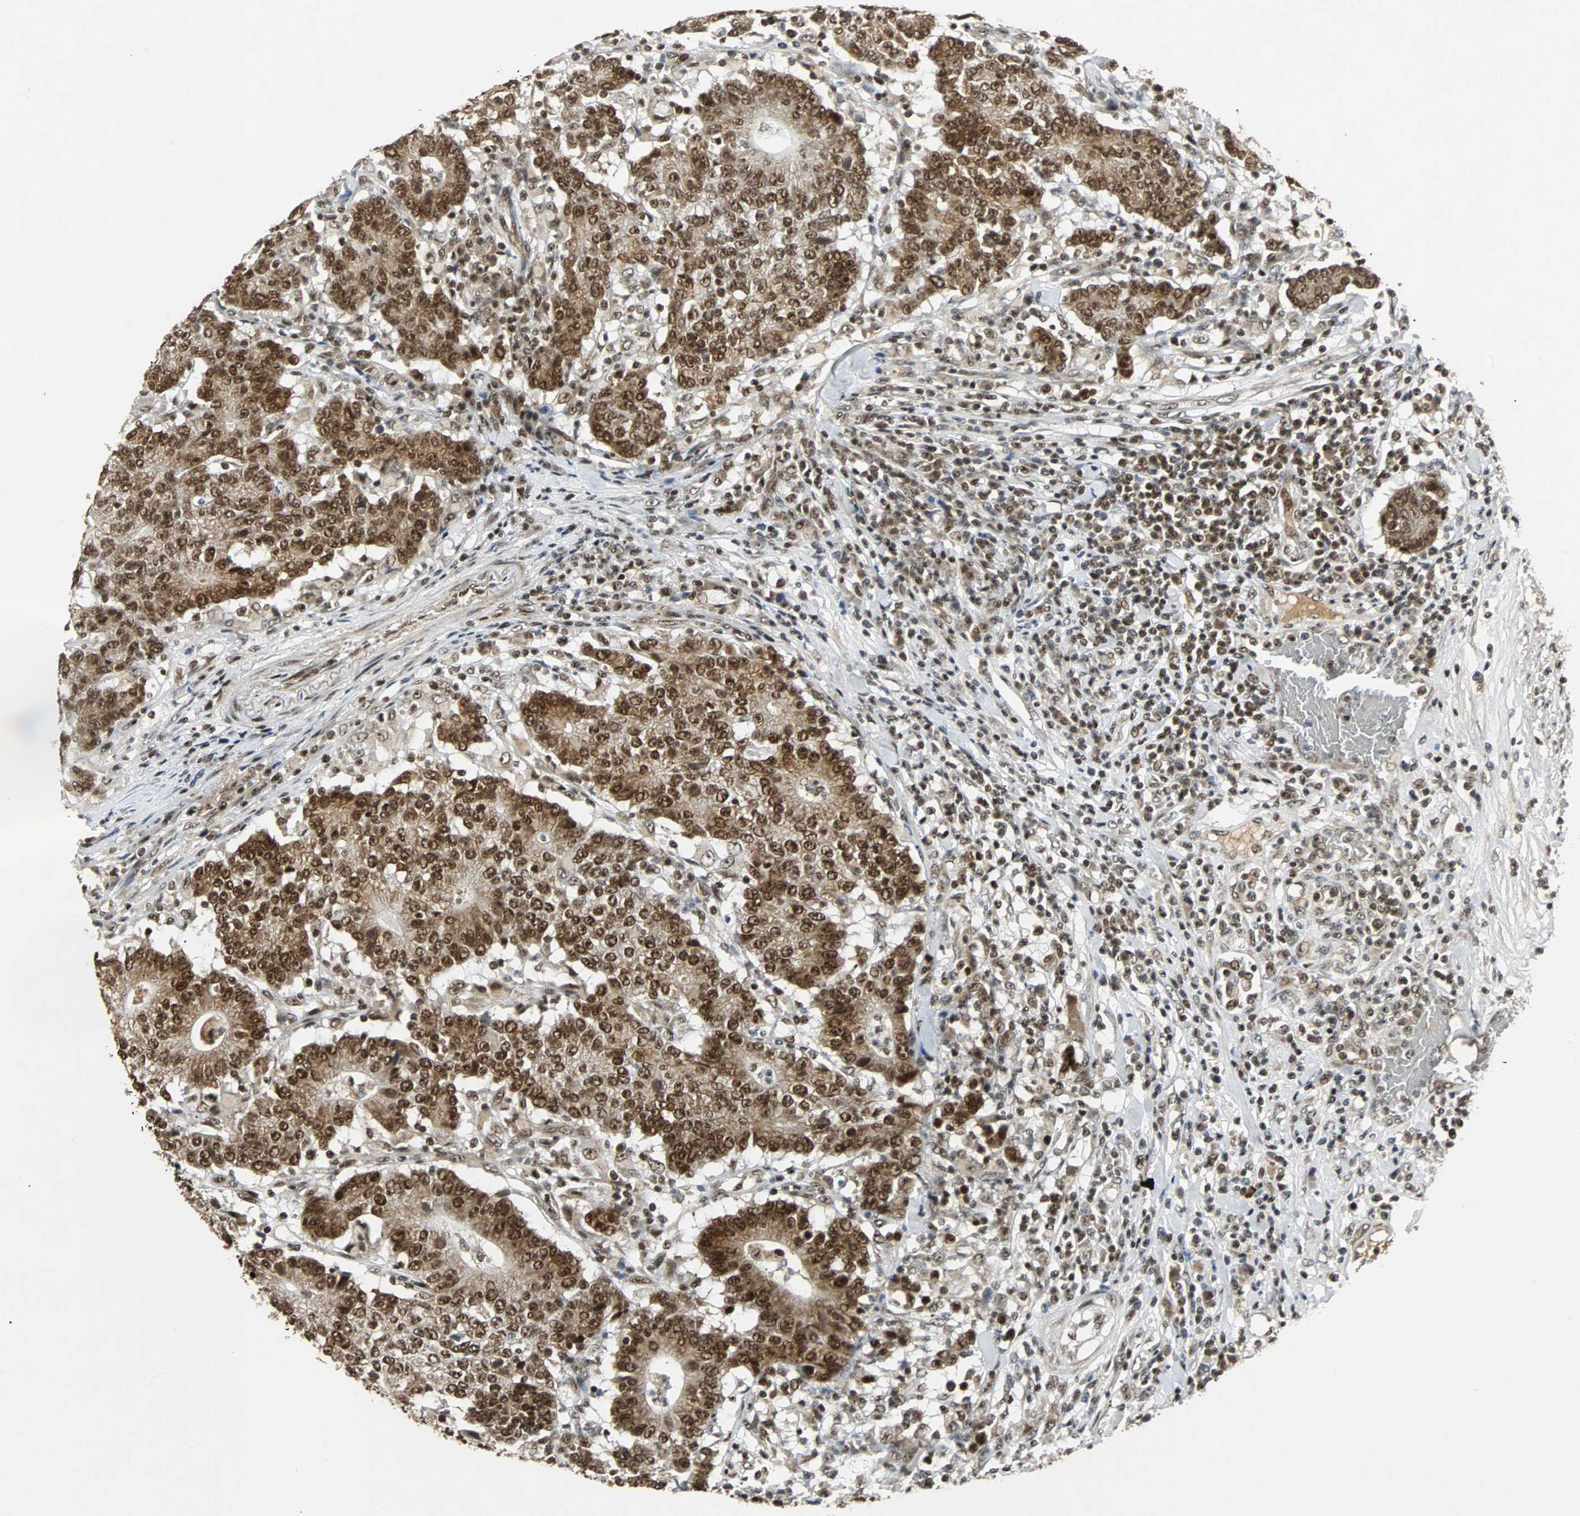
{"staining": {"intensity": "strong", "quantity": ">75%", "location": "nuclear"}, "tissue": "colorectal cancer", "cell_type": "Tumor cells", "image_type": "cancer", "snomed": [{"axis": "morphology", "description": "Normal tissue, NOS"}, {"axis": "morphology", "description": "Adenocarcinoma, NOS"}, {"axis": "topography", "description": "Colon"}], "caption": "Immunohistochemical staining of colorectal cancer displays high levels of strong nuclear protein staining in approximately >75% of tumor cells. Immunohistochemistry (ihc) stains the protein in brown and the nuclei are stained blue.", "gene": "TAF5", "patient": {"sex": "female", "age": 75}}